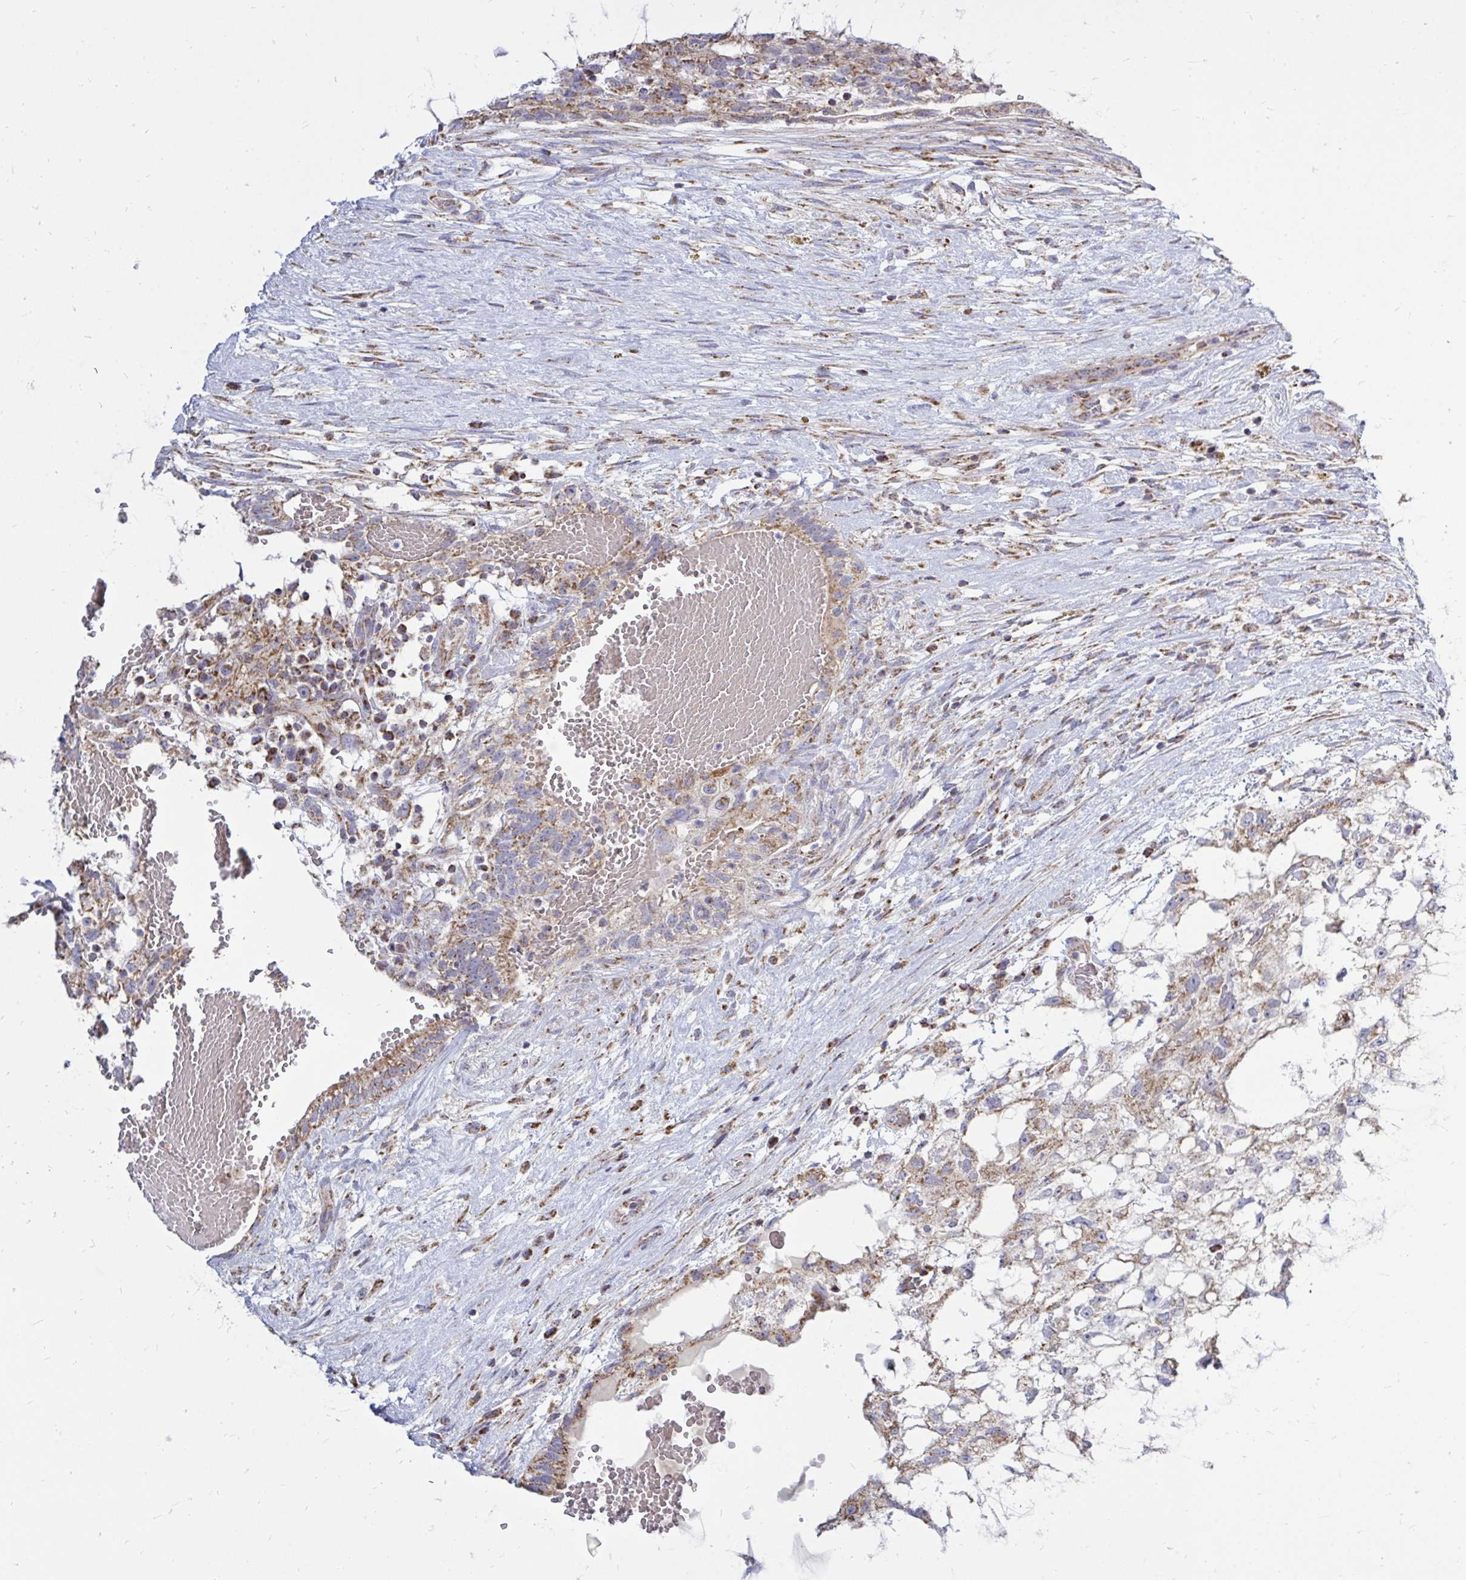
{"staining": {"intensity": "weak", "quantity": "25%-75%", "location": "cytoplasmic/membranous"}, "tissue": "testis cancer", "cell_type": "Tumor cells", "image_type": "cancer", "snomed": [{"axis": "morphology", "description": "Normal tissue, NOS"}, {"axis": "morphology", "description": "Carcinoma, Embryonal, NOS"}, {"axis": "topography", "description": "Testis"}], "caption": "IHC staining of embryonal carcinoma (testis), which displays low levels of weak cytoplasmic/membranous staining in approximately 25%-75% of tumor cells indicating weak cytoplasmic/membranous protein expression. The staining was performed using DAB (brown) for protein detection and nuclei were counterstained in hematoxylin (blue).", "gene": "OR10R2", "patient": {"sex": "male", "age": 32}}